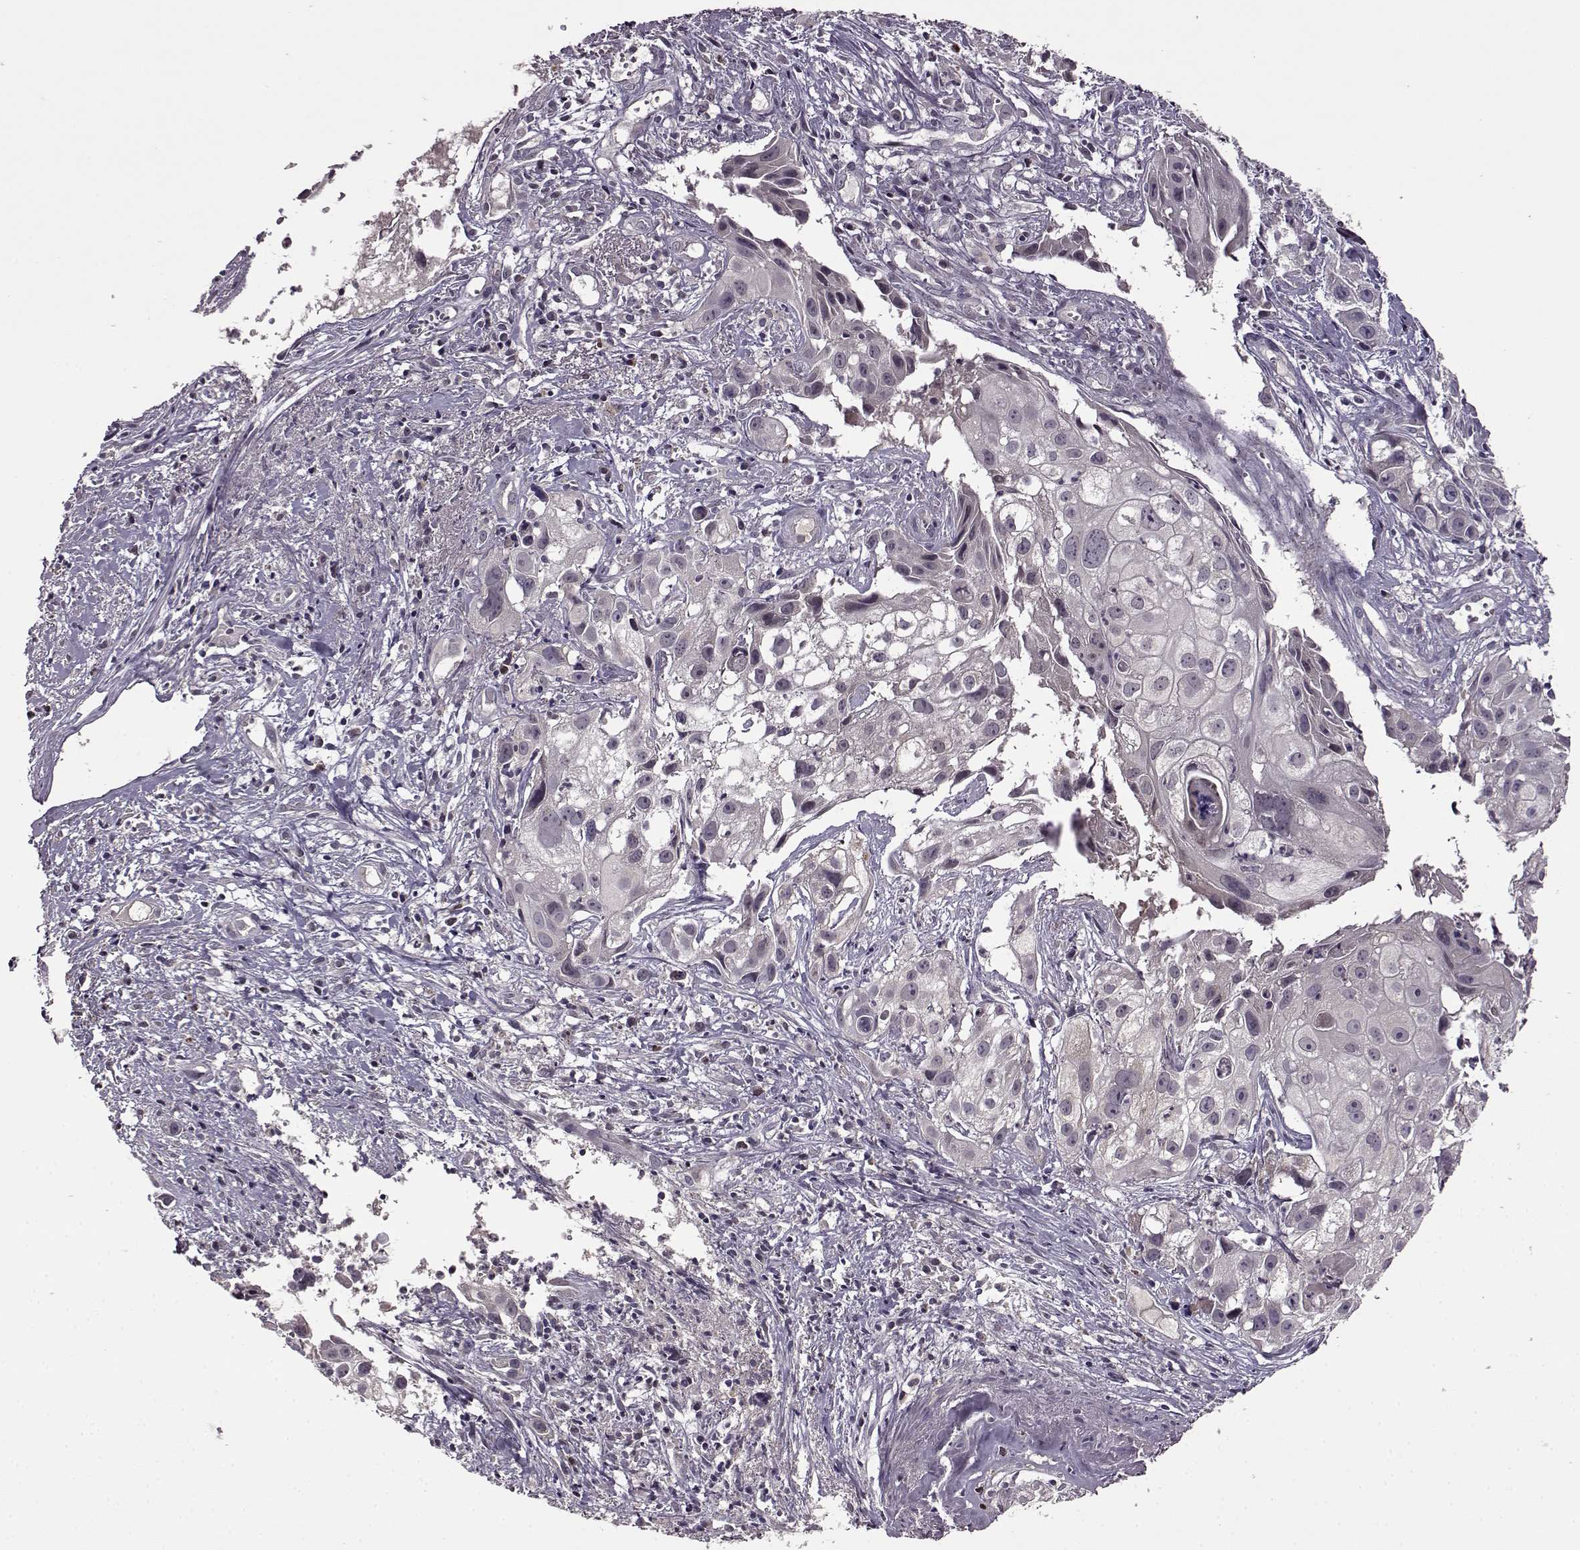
{"staining": {"intensity": "negative", "quantity": "none", "location": "none"}, "tissue": "cervical cancer", "cell_type": "Tumor cells", "image_type": "cancer", "snomed": [{"axis": "morphology", "description": "Squamous cell carcinoma, NOS"}, {"axis": "topography", "description": "Cervix"}], "caption": "This photomicrograph is of cervical squamous cell carcinoma stained with immunohistochemistry (IHC) to label a protein in brown with the nuclei are counter-stained blue. There is no positivity in tumor cells.", "gene": "MAIP1", "patient": {"sex": "female", "age": 53}}